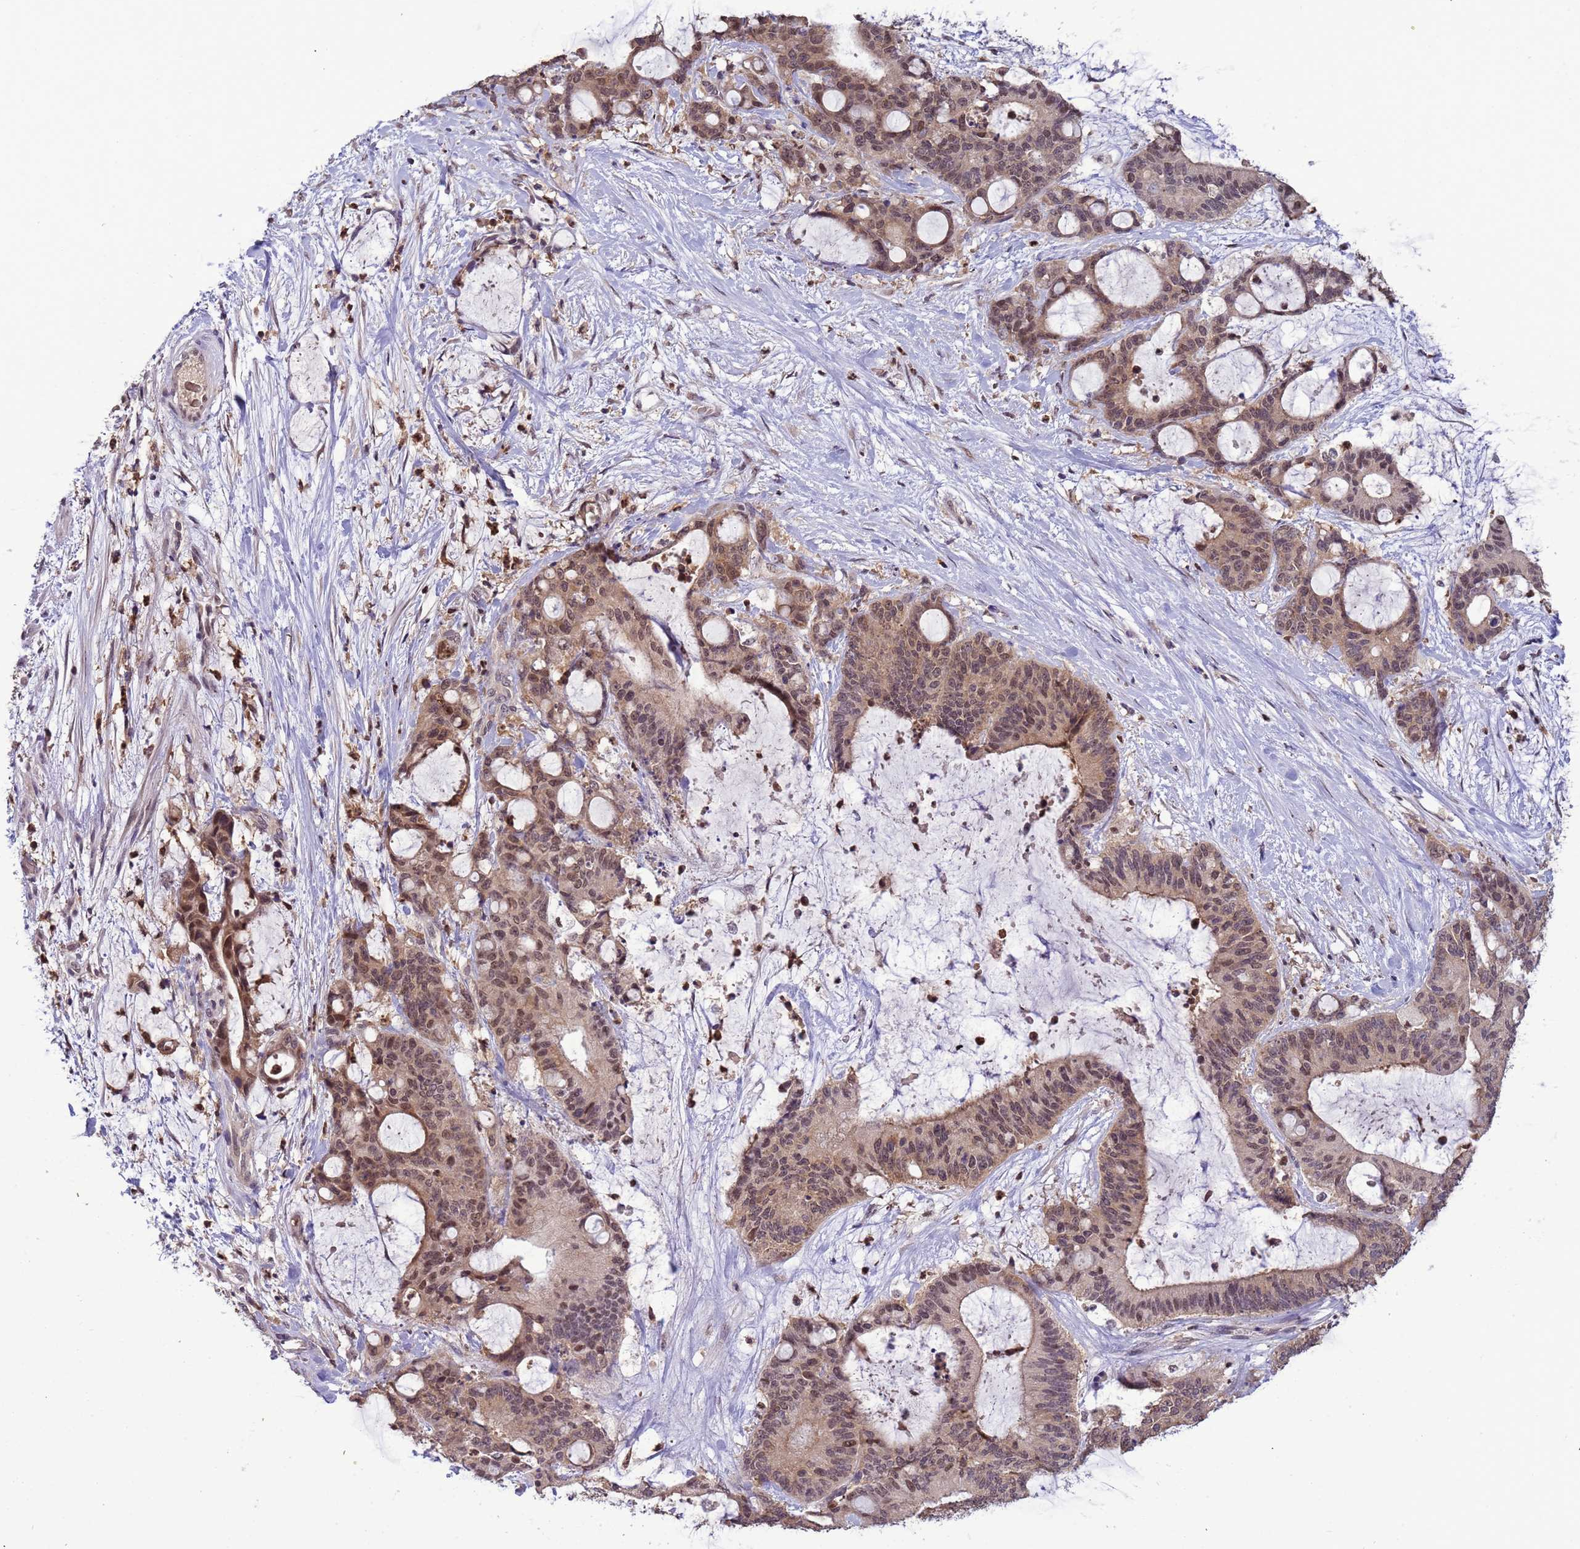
{"staining": {"intensity": "moderate", "quantity": ">75%", "location": "cytoplasmic/membranous,nuclear"}, "tissue": "liver cancer", "cell_type": "Tumor cells", "image_type": "cancer", "snomed": [{"axis": "morphology", "description": "Normal tissue, NOS"}, {"axis": "morphology", "description": "Cholangiocarcinoma"}, {"axis": "topography", "description": "Liver"}, {"axis": "topography", "description": "Peripheral nerve tissue"}], "caption": "Liver cancer stained with IHC displays moderate cytoplasmic/membranous and nuclear expression in about >75% of tumor cells. (Brightfield microscopy of DAB IHC at high magnification).", "gene": "CD53", "patient": {"sex": "female", "age": 73}}